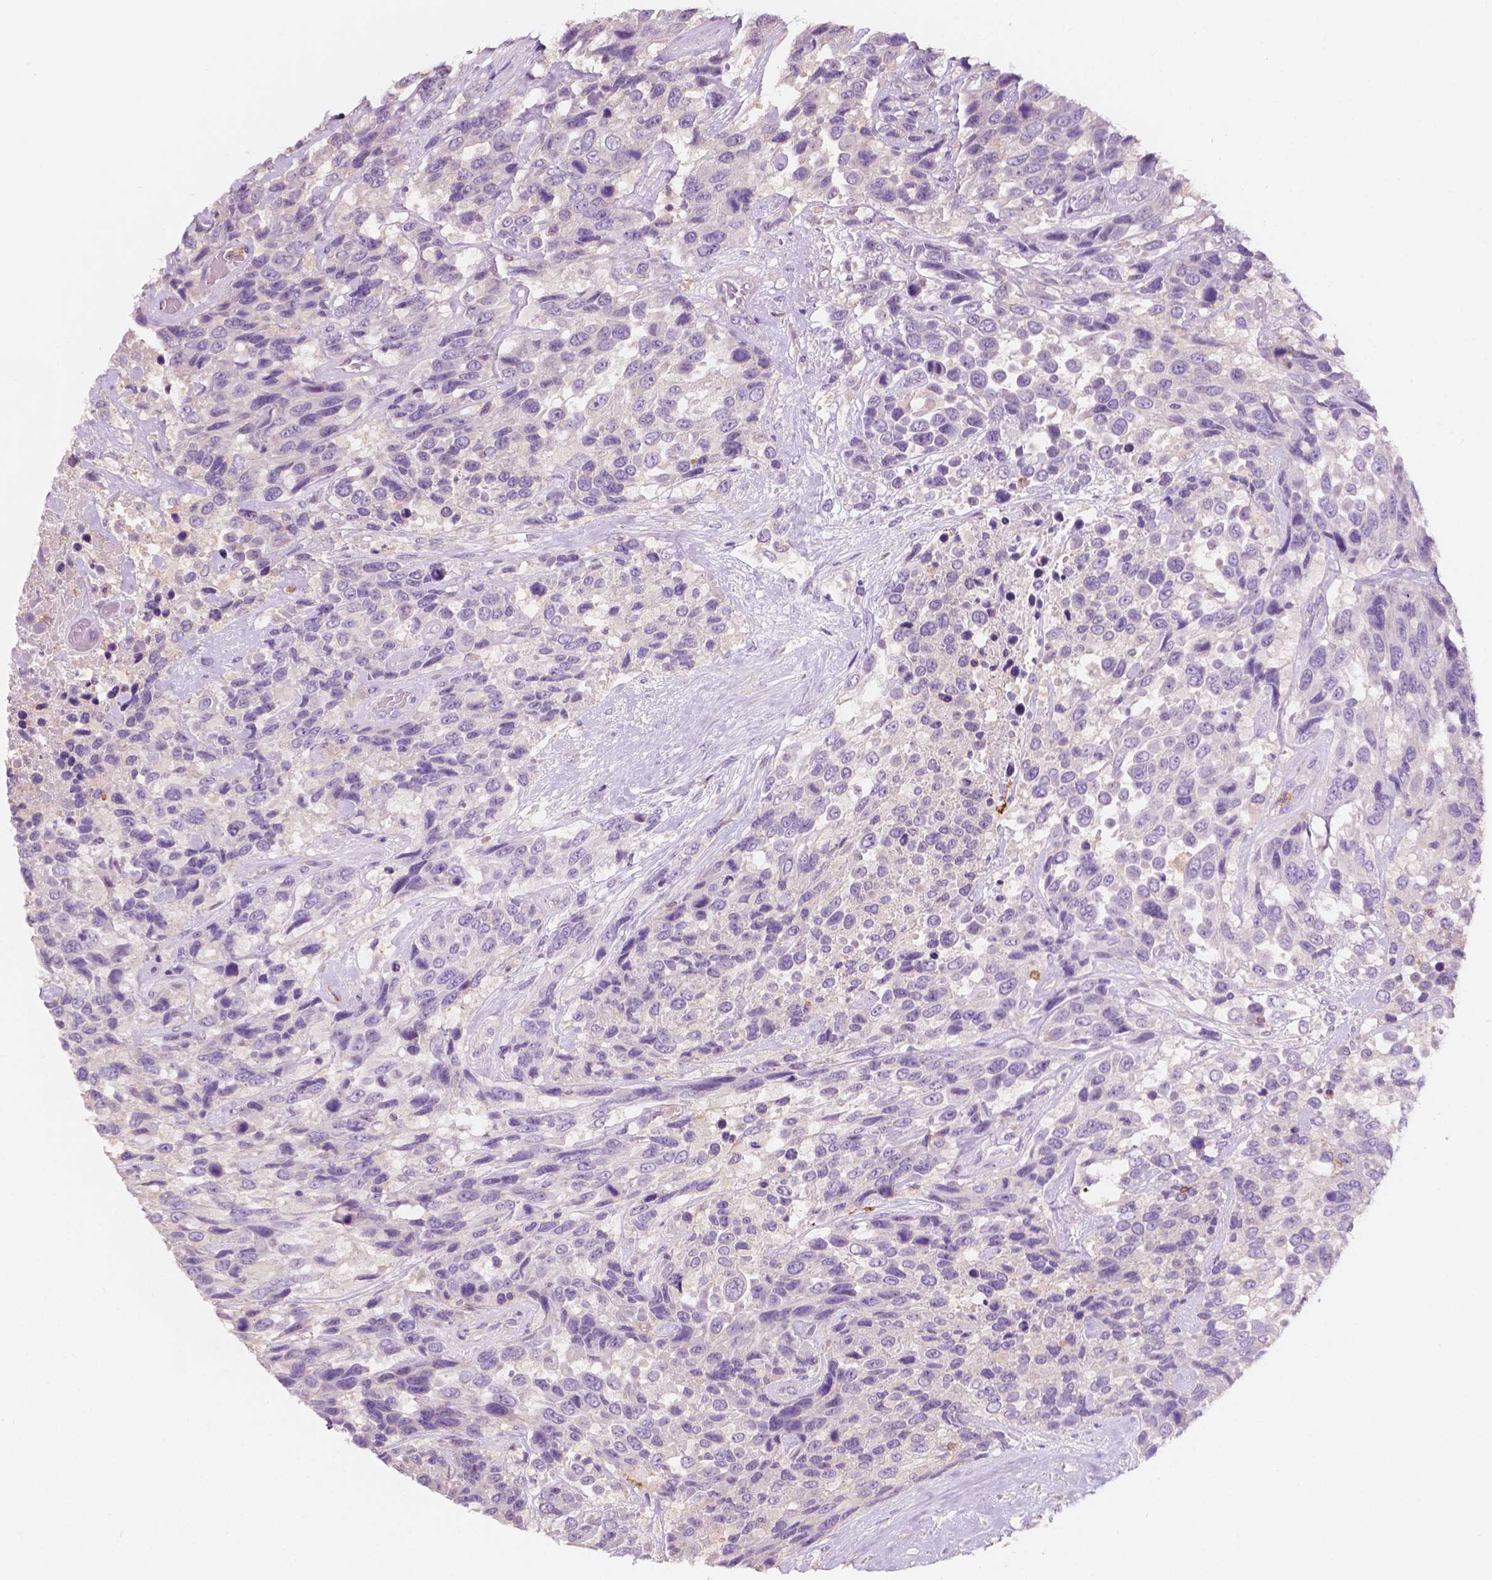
{"staining": {"intensity": "negative", "quantity": "none", "location": "none"}, "tissue": "urothelial cancer", "cell_type": "Tumor cells", "image_type": "cancer", "snomed": [{"axis": "morphology", "description": "Urothelial carcinoma, High grade"}, {"axis": "topography", "description": "Urinary bladder"}], "caption": "Urothelial cancer was stained to show a protein in brown. There is no significant expression in tumor cells. (DAB immunohistochemistry (IHC), high magnification).", "gene": "SEMA4A", "patient": {"sex": "female", "age": 70}}